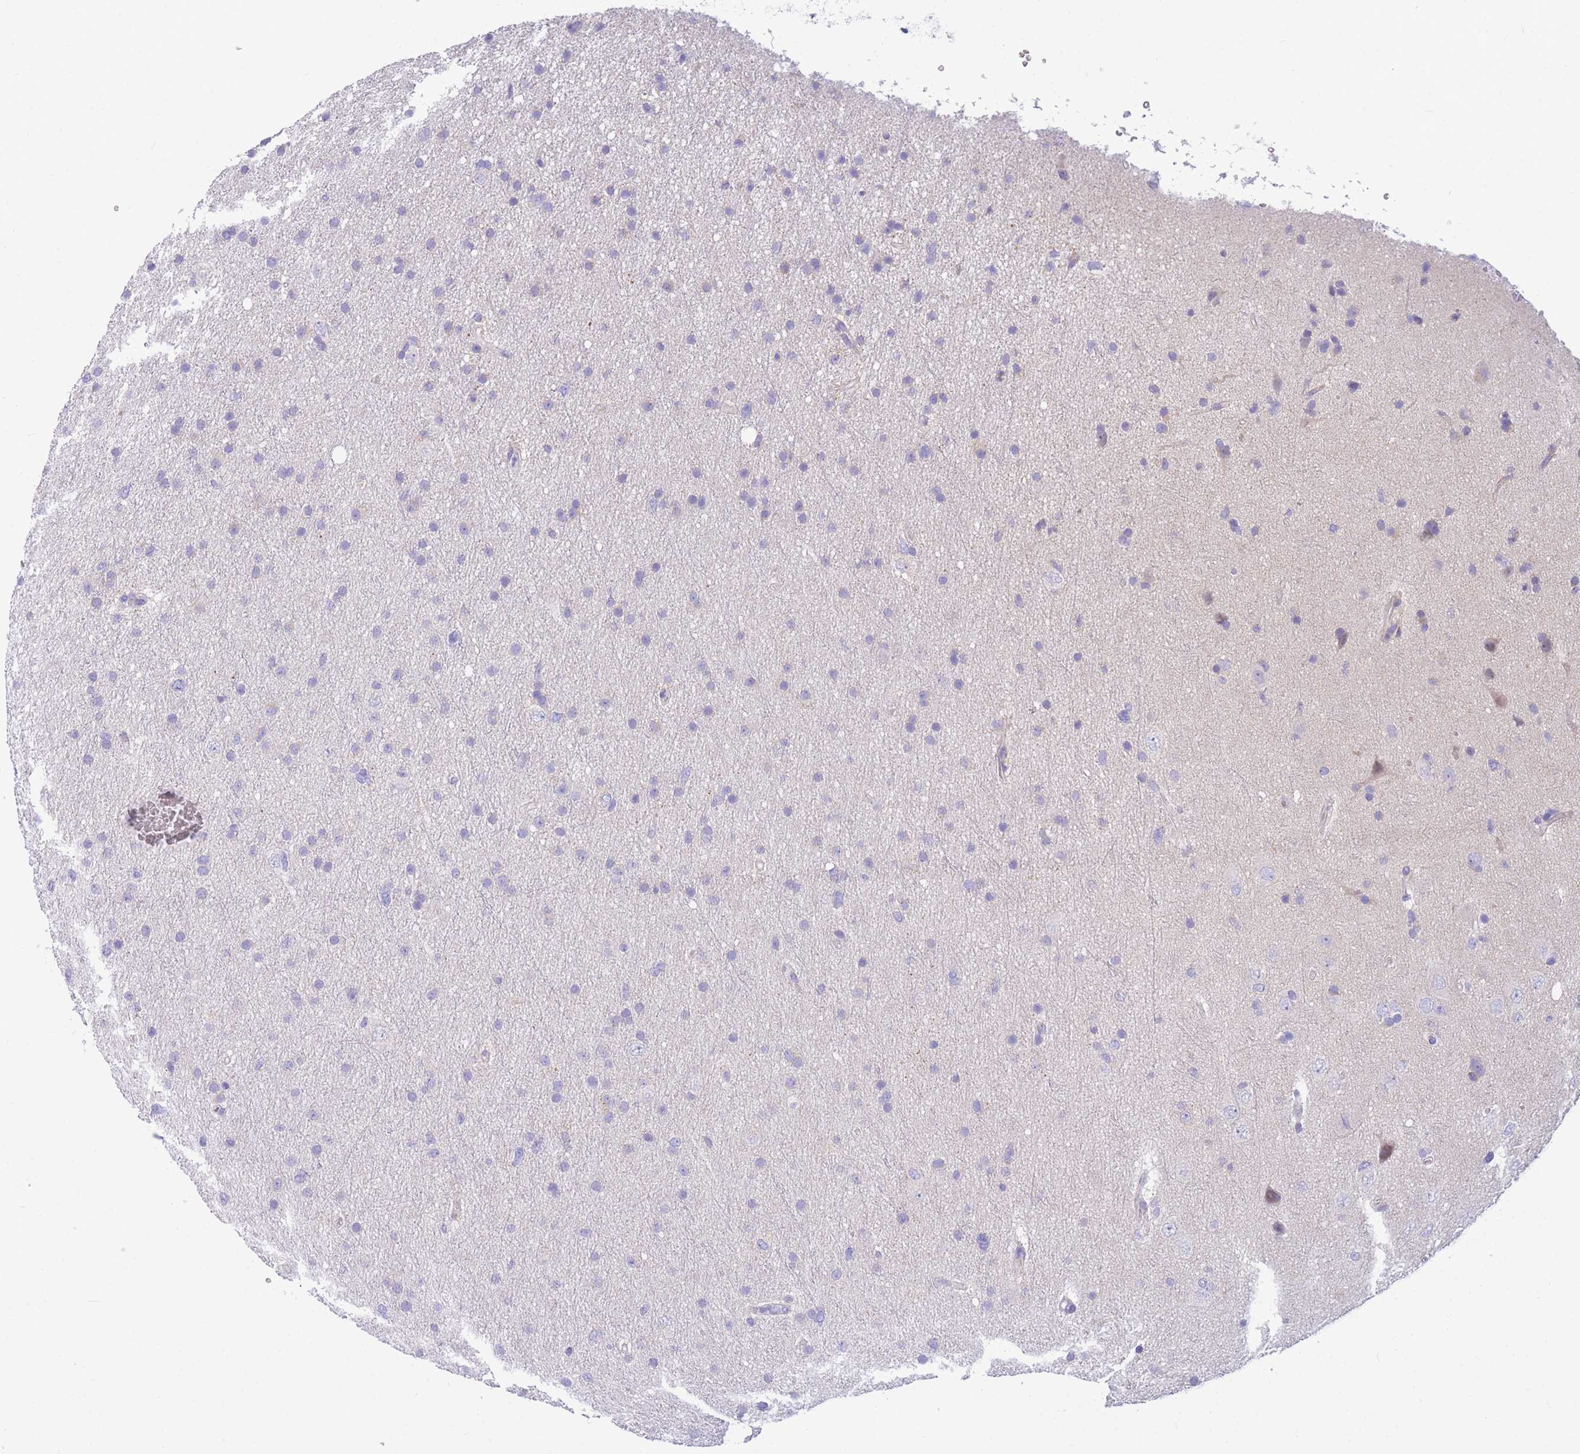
{"staining": {"intensity": "negative", "quantity": "none", "location": "none"}, "tissue": "glioma", "cell_type": "Tumor cells", "image_type": "cancer", "snomed": [{"axis": "morphology", "description": "Glioma, malignant, Low grade"}, {"axis": "topography", "description": "Cerebral cortex"}], "caption": "Immunohistochemistry histopathology image of glioma stained for a protein (brown), which exhibits no positivity in tumor cells.", "gene": "DHRS11", "patient": {"sex": "female", "age": 39}}